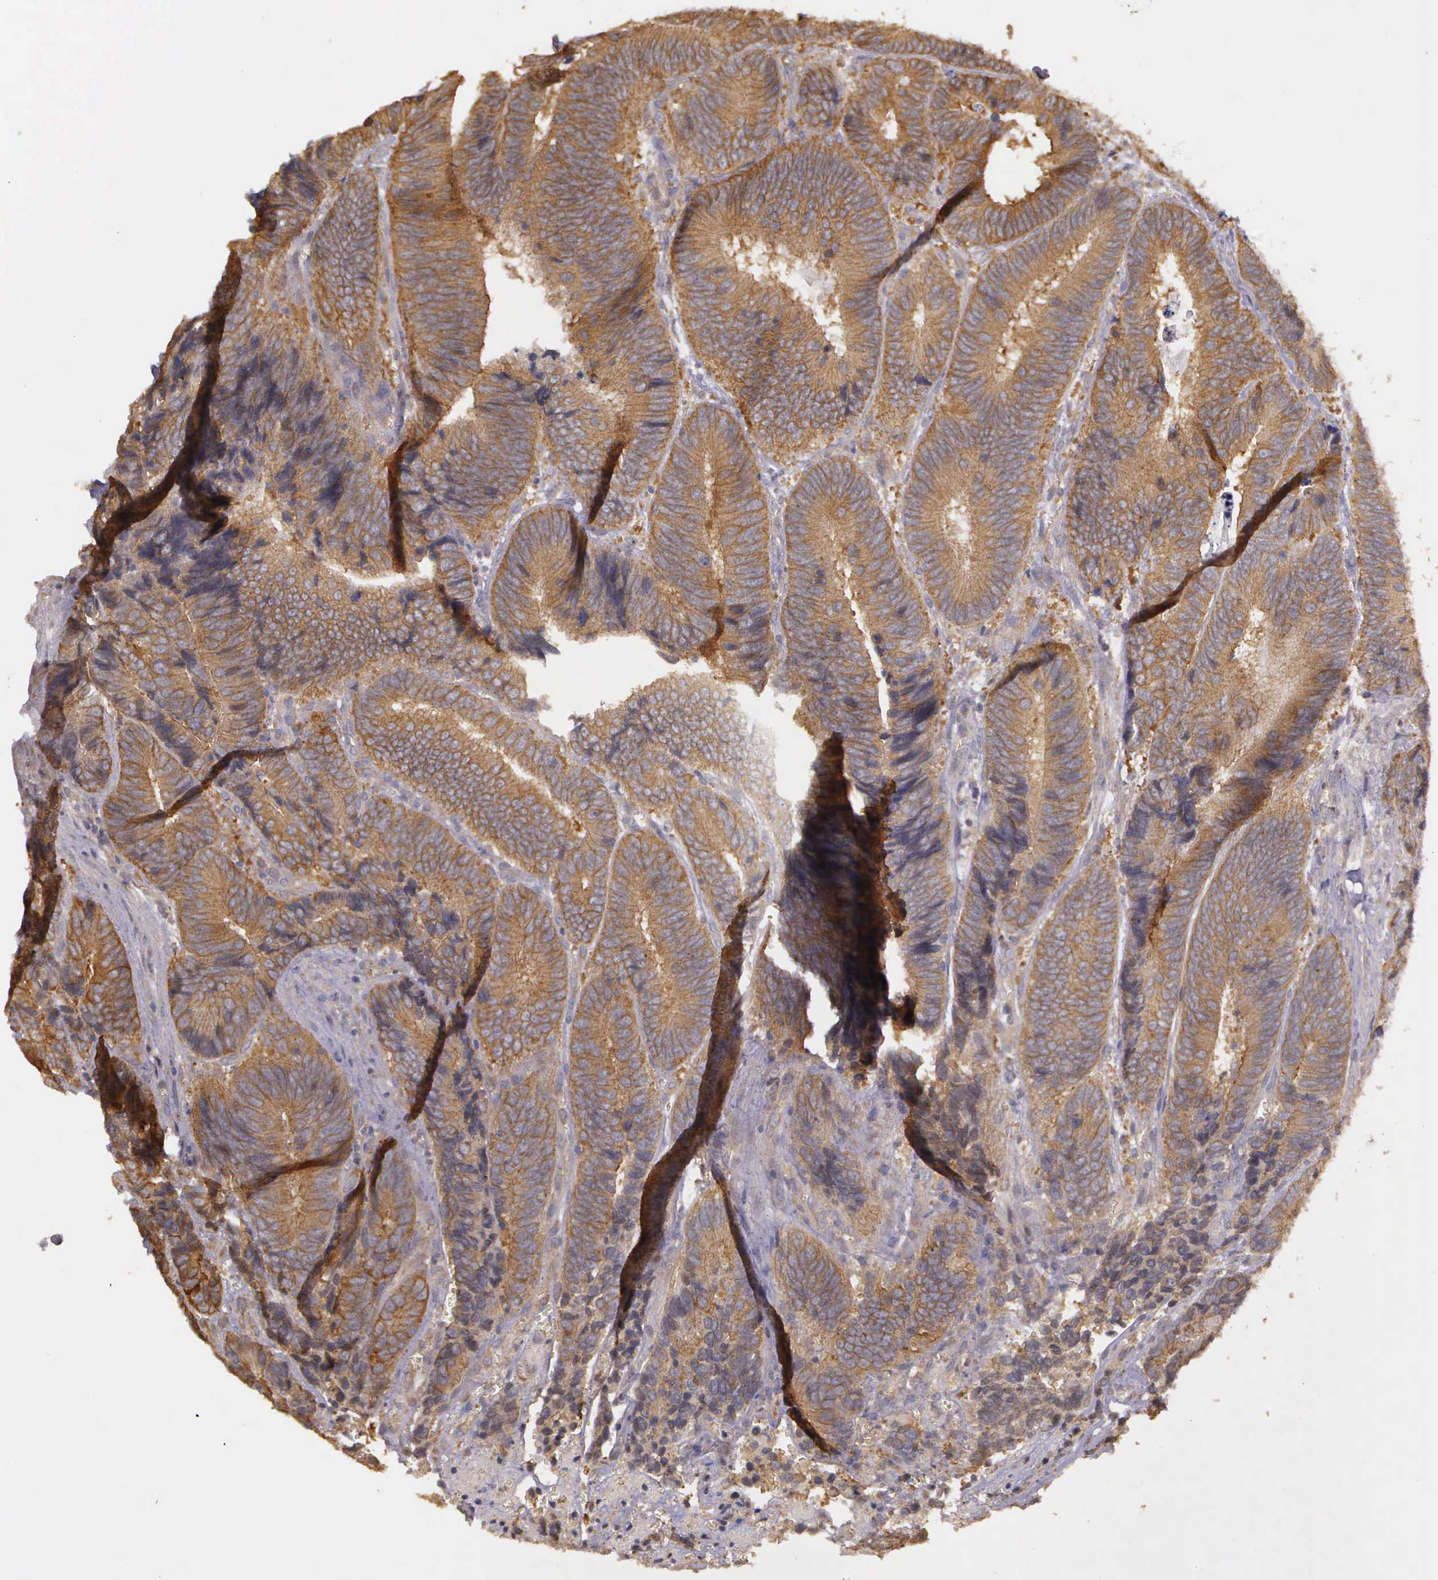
{"staining": {"intensity": "strong", "quantity": ">75%", "location": "cytoplasmic/membranous"}, "tissue": "colorectal cancer", "cell_type": "Tumor cells", "image_type": "cancer", "snomed": [{"axis": "morphology", "description": "Adenocarcinoma, NOS"}, {"axis": "topography", "description": "Colon"}], "caption": "Strong cytoplasmic/membranous positivity is identified in approximately >75% of tumor cells in colorectal cancer (adenocarcinoma).", "gene": "EIF5", "patient": {"sex": "male", "age": 72}}